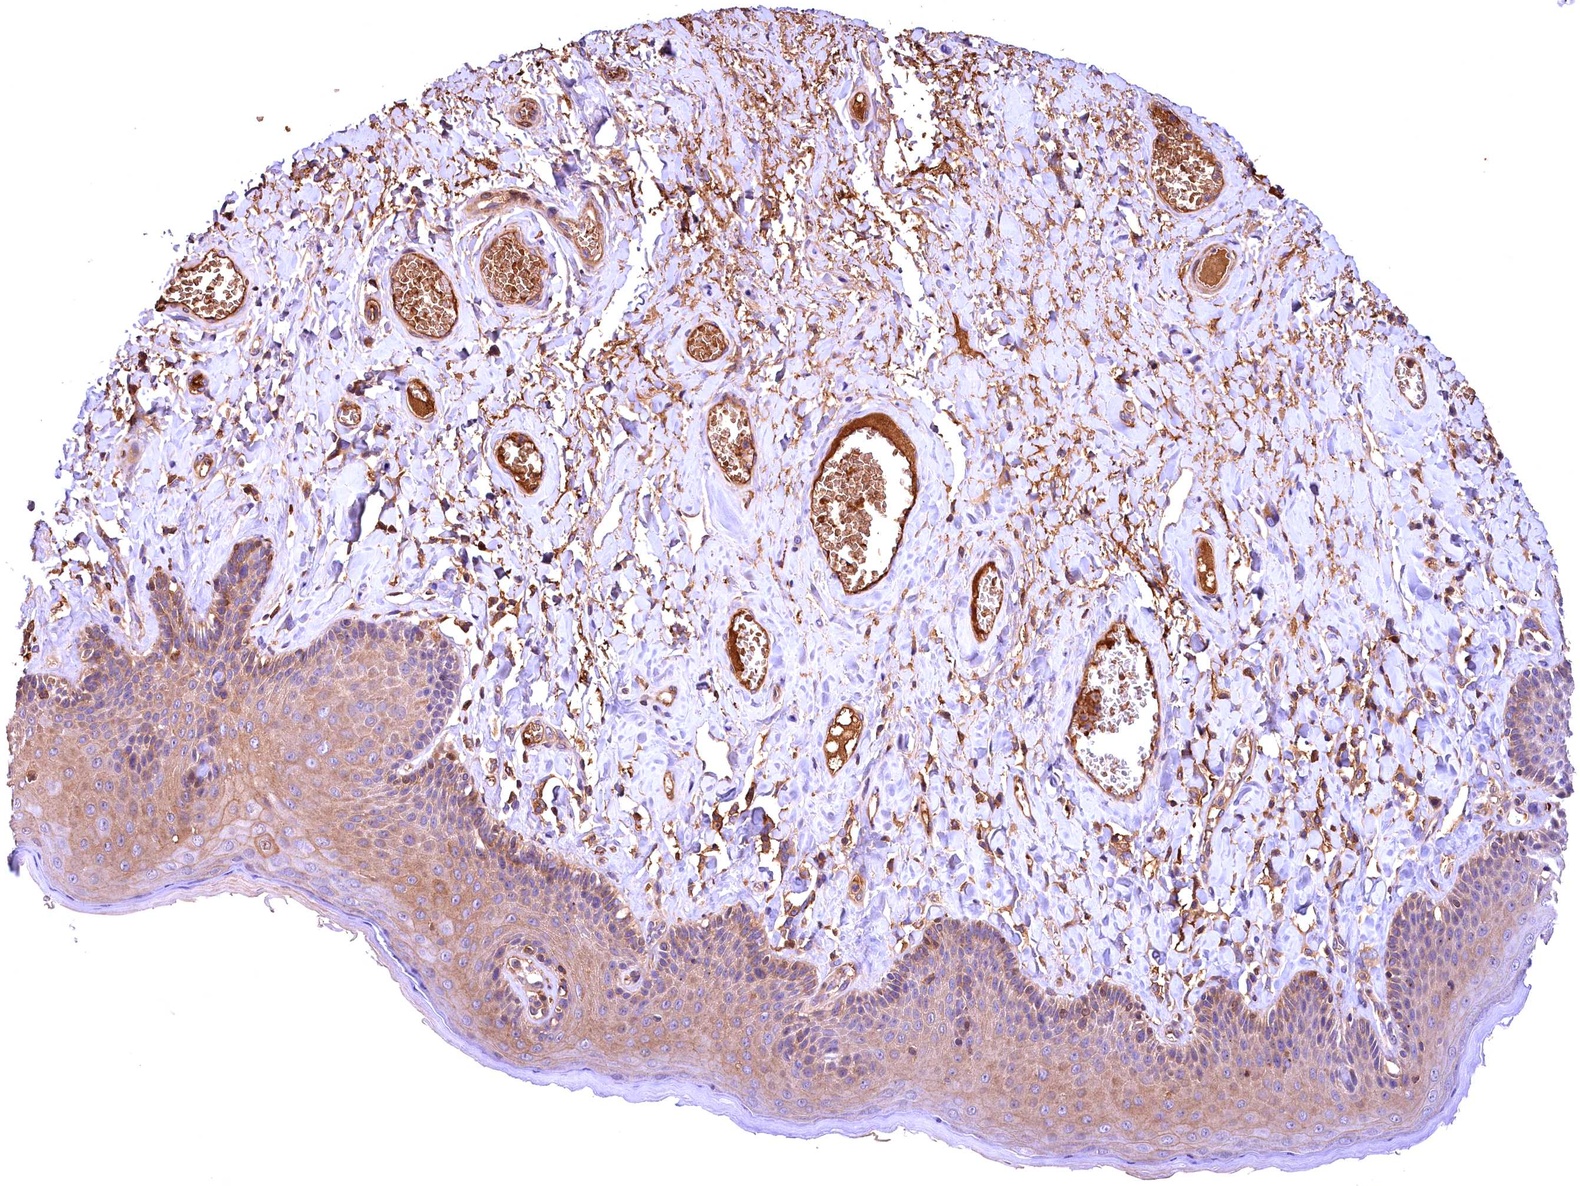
{"staining": {"intensity": "moderate", "quantity": ">75%", "location": "cytoplasmic/membranous"}, "tissue": "skin", "cell_type": "Epidermal cells", "image_type": "normal", "snomed": [{"axis": "morphology", "description": "Normal tissue, NOS"}, {"axis": "topography", "description": "Anal"}], "caption": "This micrograph demonstrates normal skin stained with immunohistochemistry (IHC) to label a protein in brown. The cytoplasmic/membranous of epidermal cells show moderate positivity for the protein. Nuclei are counter-stained blue.", "gene": "PHAF1", "patient": {"sex": "male", "age": 69}}